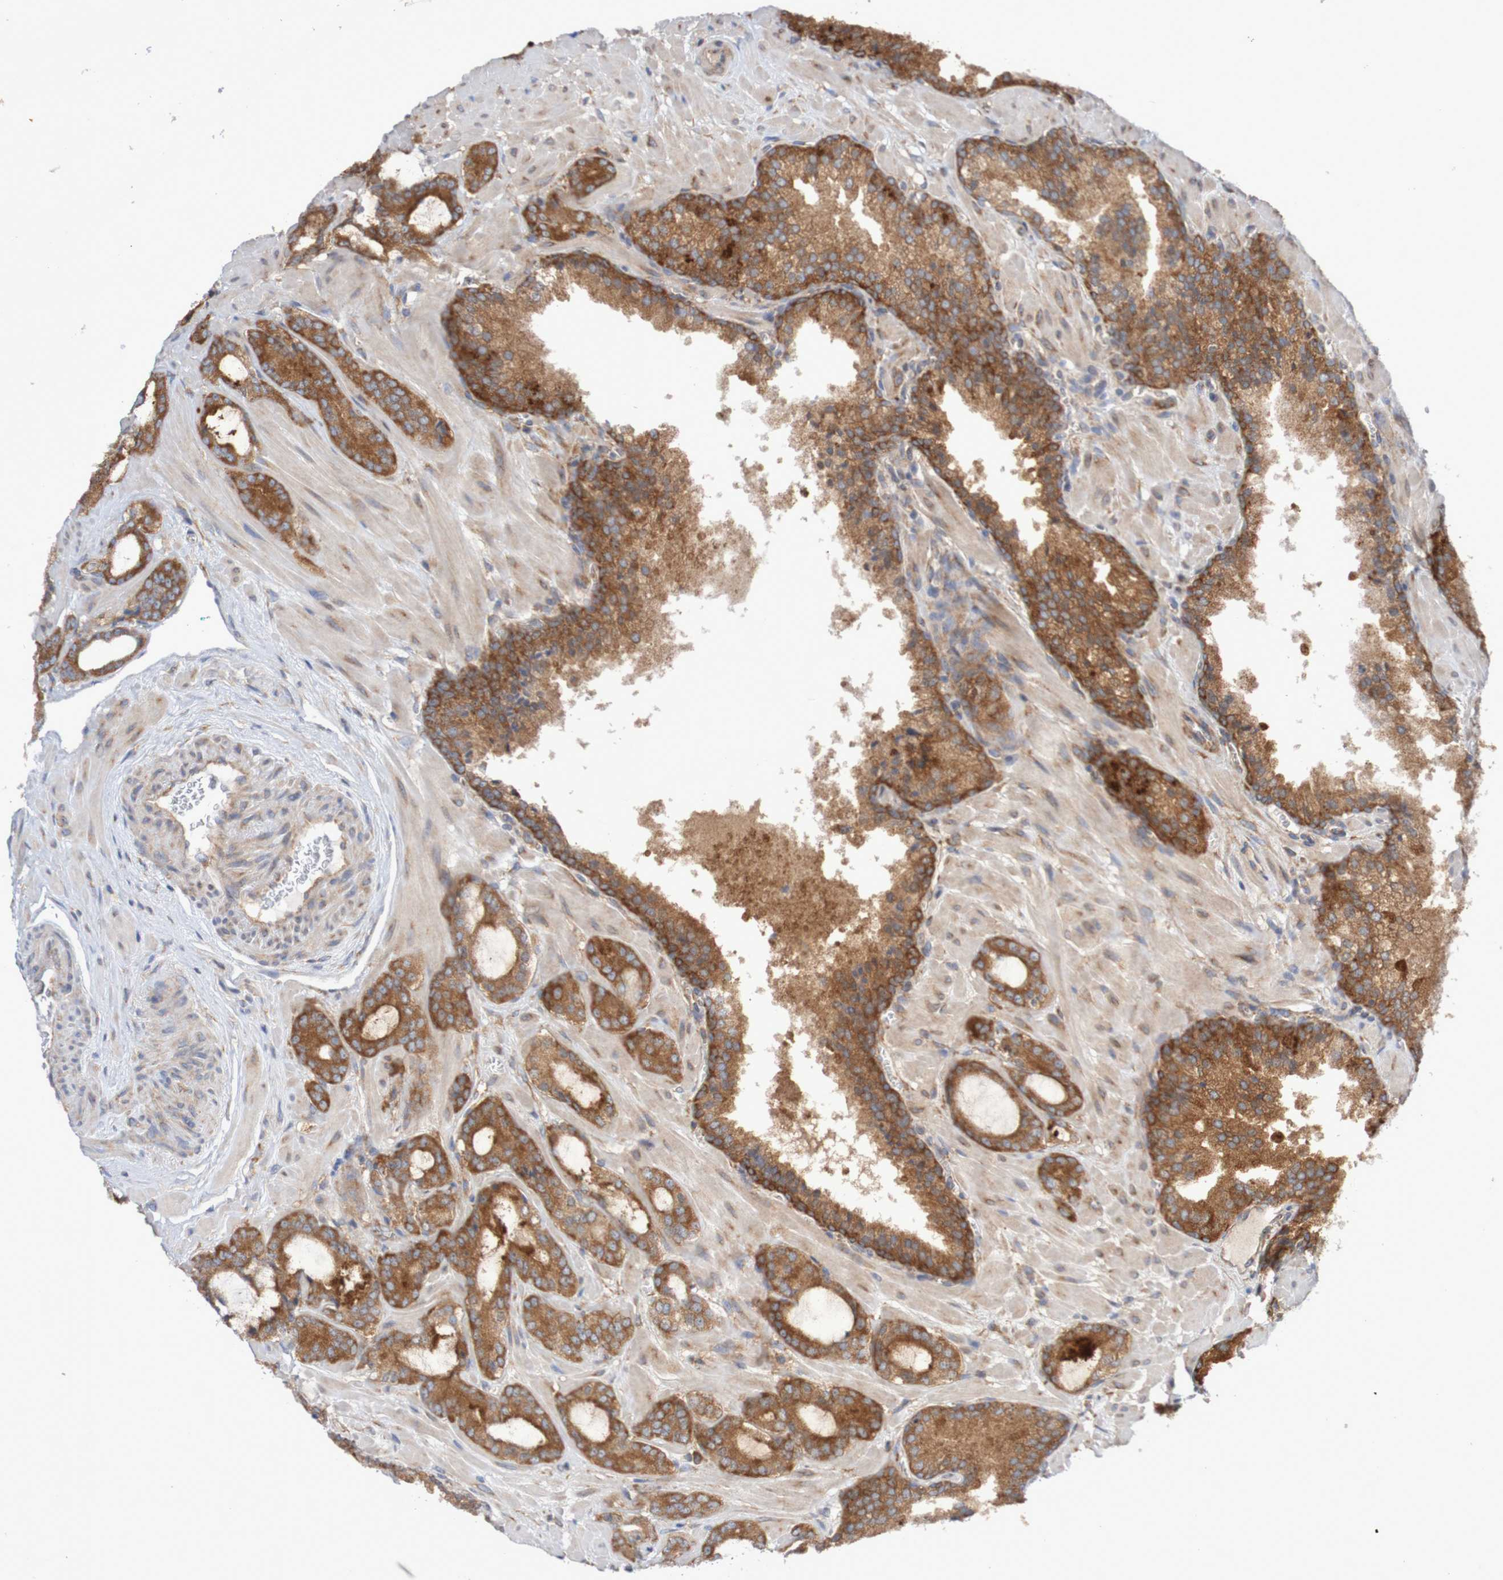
{"staining": {"intensity": "strong", "quantity": ">75%", "location": "cytoplasmic/membranous"}, "tissue": "prostate cancer", "cell_type": "Tumor cells", "image_type": "cancer", "snomed": [{"axis": "morphology", "description": "Adenocarcinoma, Low grade"}, {"axis": "topography", "description": "Prostate"}], "caption": "A micrograph of prostate cancer stained for a protein exhibits strong cytoplasmic/membranous brown staining in tumor cells.", "gene": "LRRC47", "patient": {"sex": "male", "age": 63}}